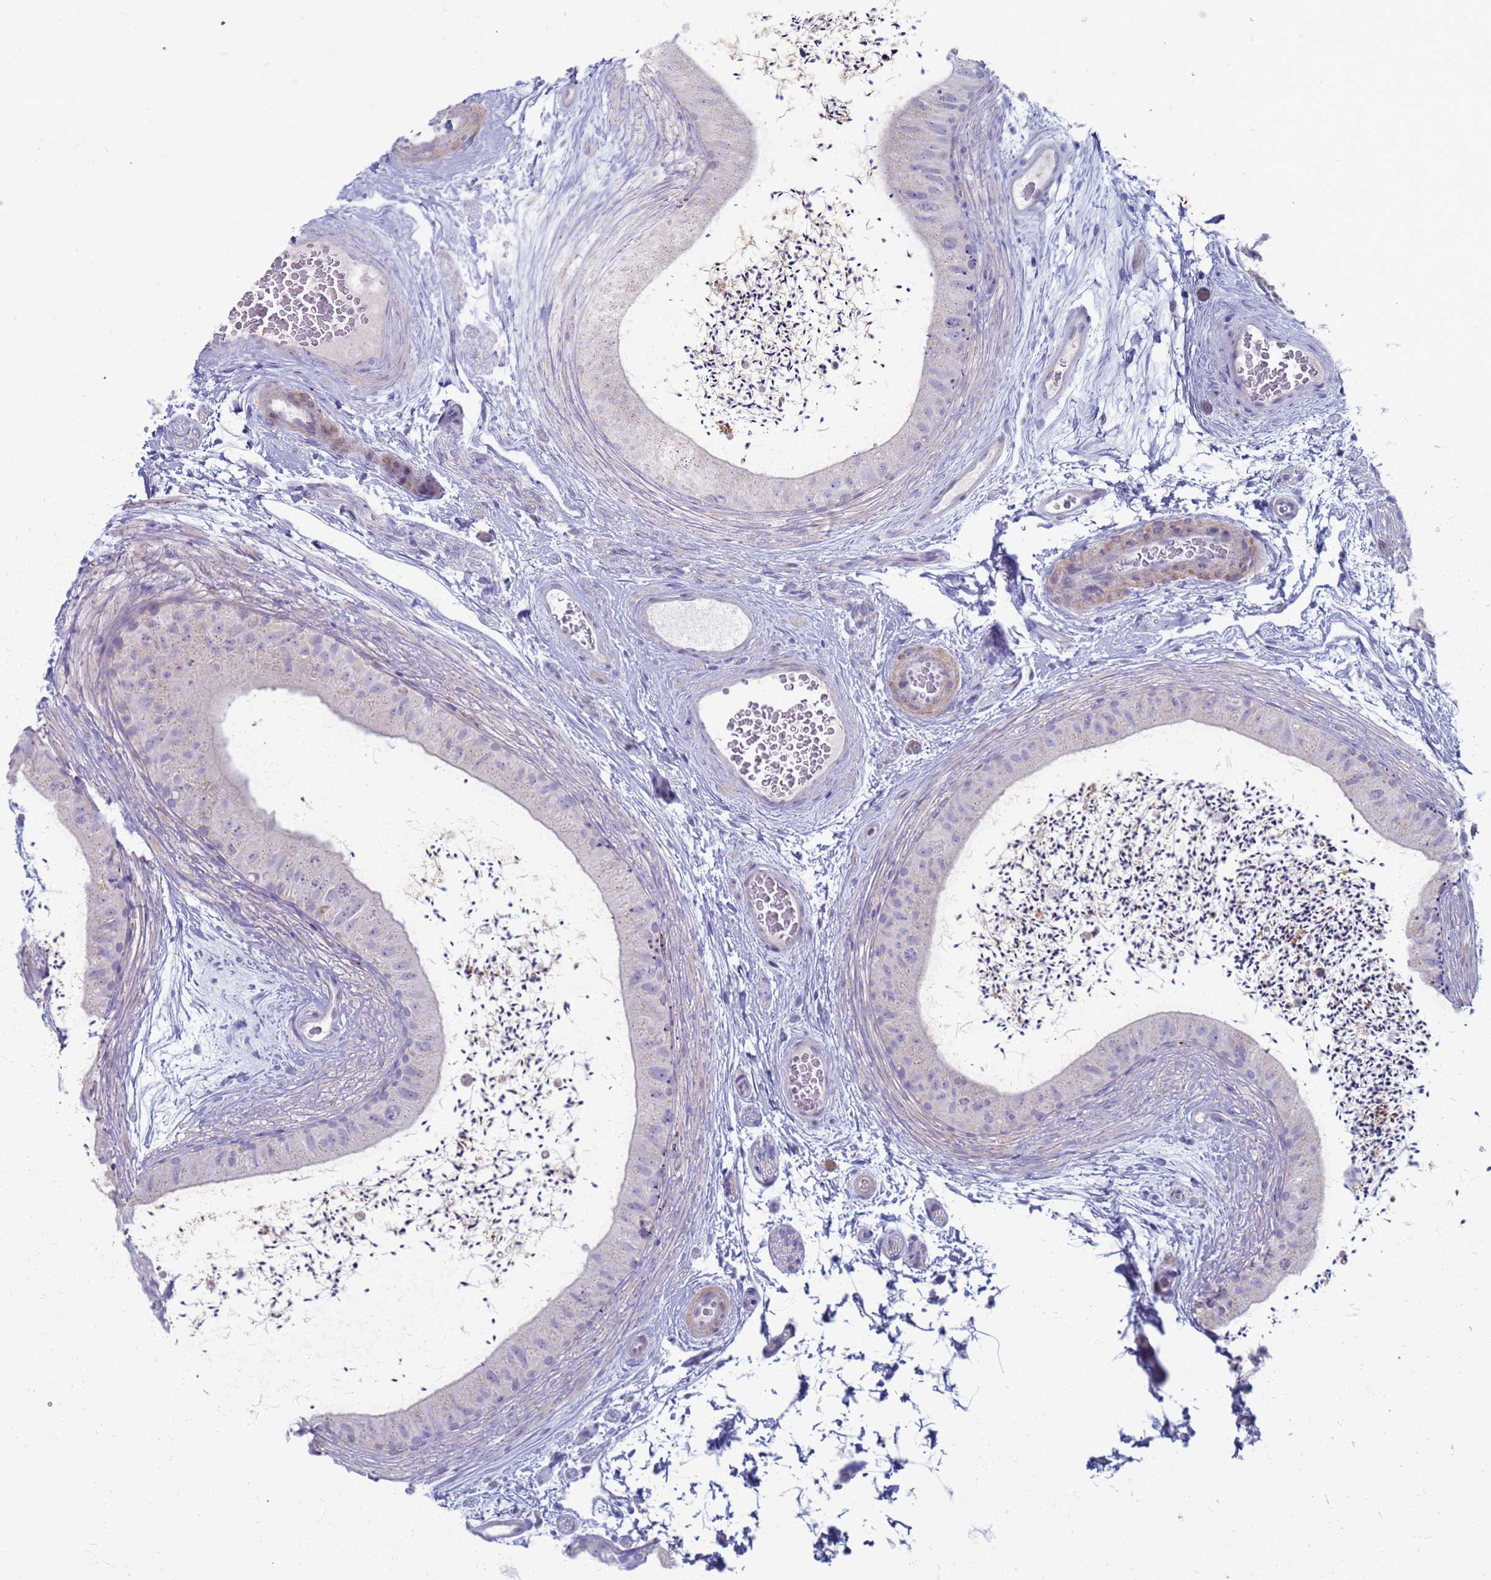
{"staining": {"intensity": "negative", "quantity": "none", "location": "none"}, "tissue": "epididymis", "cell_type": "Glandular cells", "image_type": "normal", "snomed": [{"axis": "morphology", "description": "Normal tissue, NOS"}, {"axis": "topography", "description": "Epididymis"}], "caption": "IHC of benign epididymis shows no staining in glandular cells. (DAB (3,3'-diaminobenzidine) IHC with hematoxylin counter stain).", "gene": "CLCA2", "patient": {"sex": "male", "age": 50}}